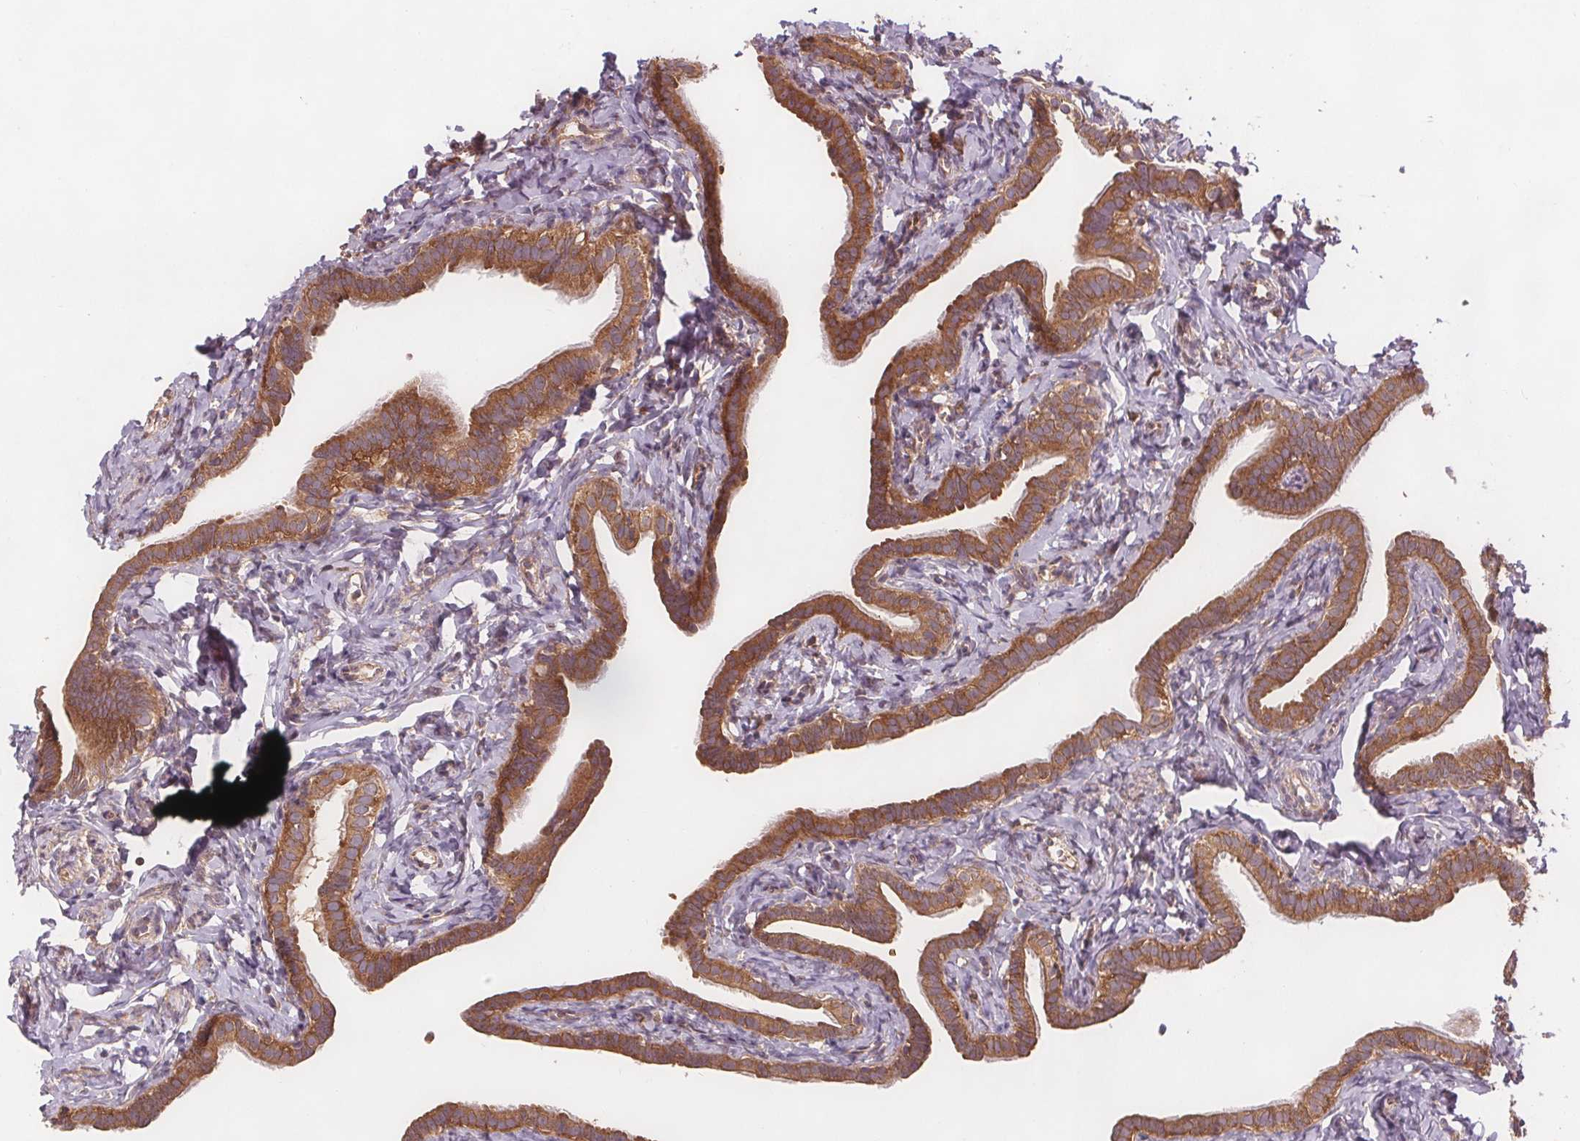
{"staining": {"intensity": "strong", "quantity": ">75%", "location": "cytoplasmic/membranous"}, "tissue": "fallopian tube", "cell_type": "Glandular cells", "image_type": "normal", "snomed": [{"axis": "morphology", "description": "Normal tissue, NOS"}, {"axis": "topography", "description": "Fallopian tube"}], "caption": "Protein analysis of benign fallopian tube shows strong cytoplasmic/membranous expression in approximately >75% of glandular cells.", "gene": "EIF3D", "patient": {"sex": "female", "age": 41}}